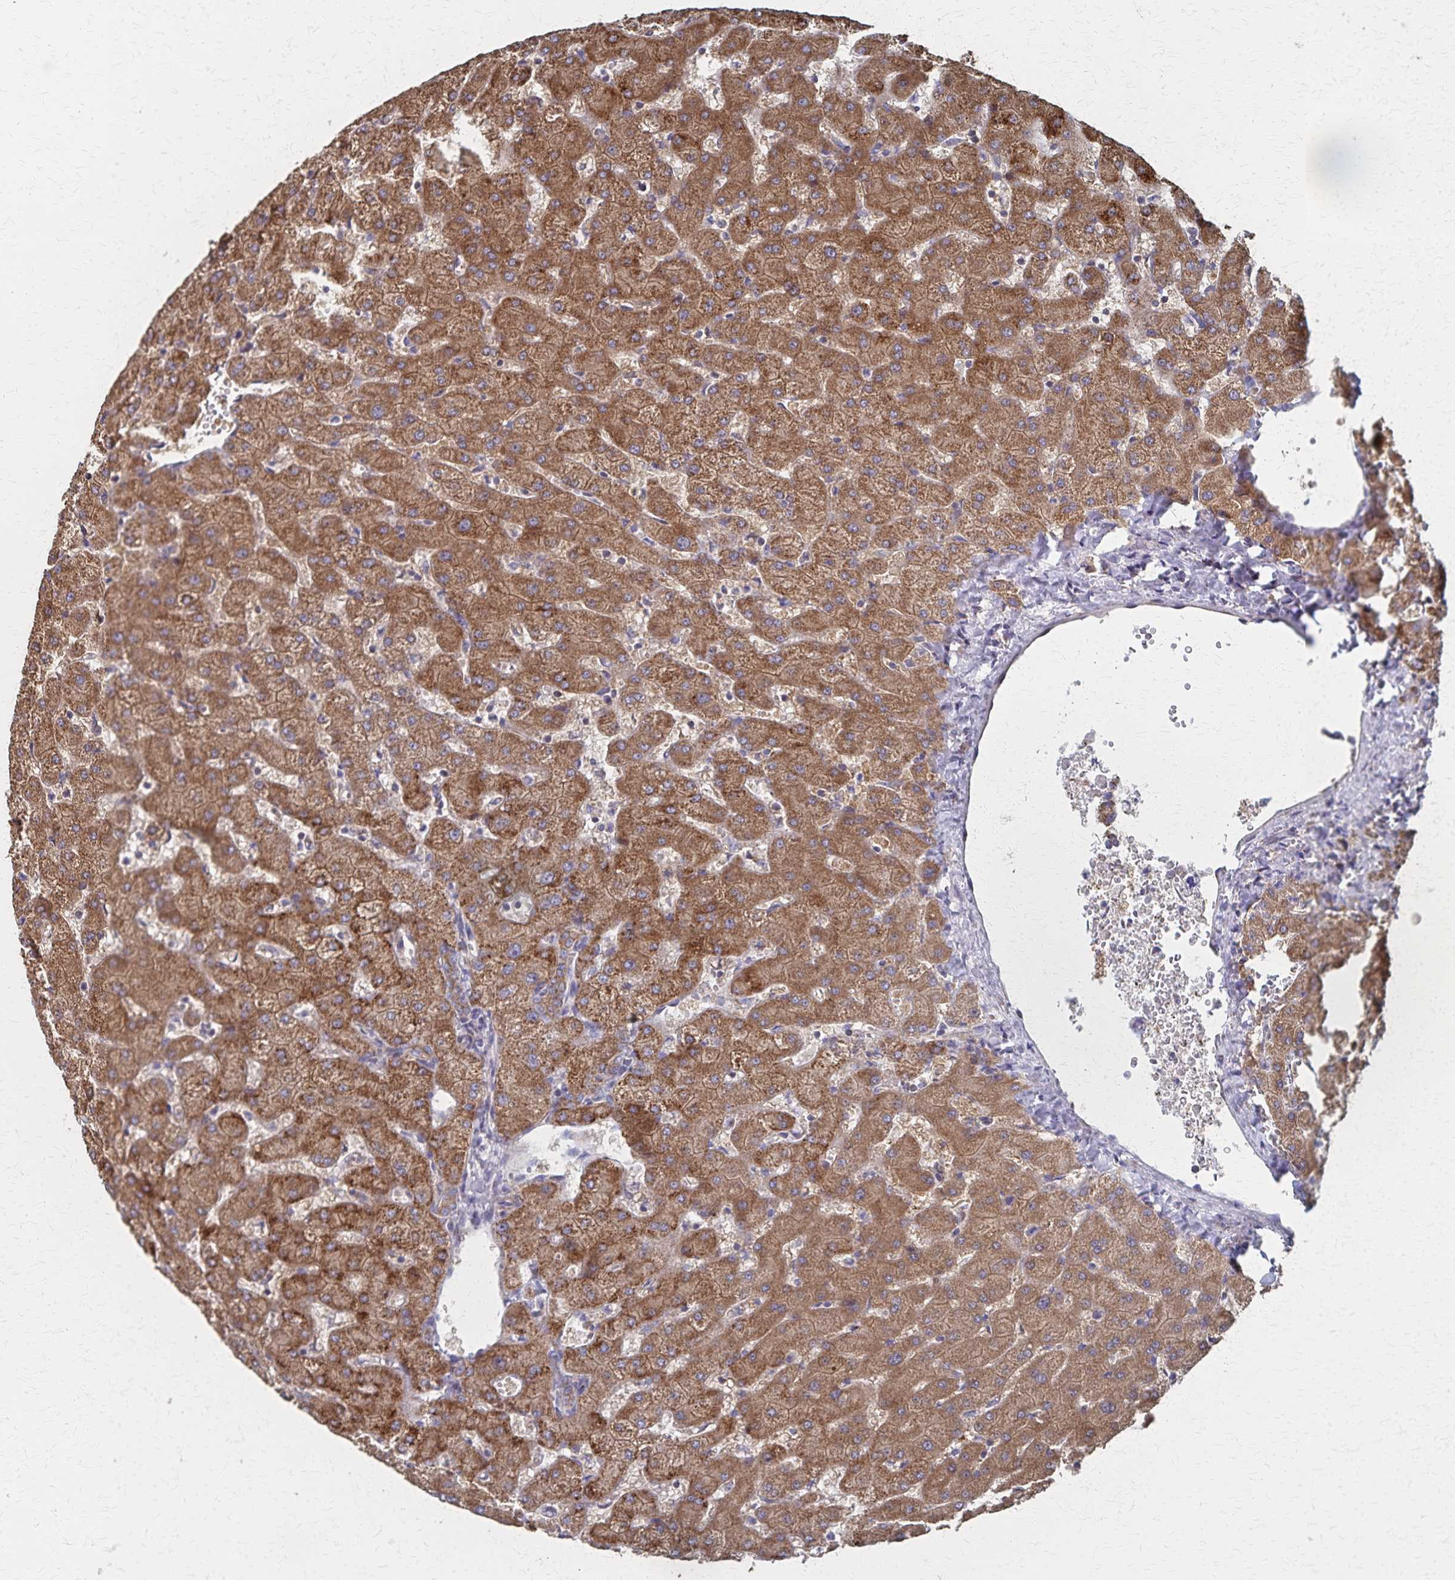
{"staining": {"intensity": "moderate", "quantity": ">75%", "location": "cytoplasmic/membranous"}, "tissue": "liver", "cell_type": "Cholangiocytes", "image_type": "normal", "snomed": [{"axis": "morphology", "description": "Normal tissue, NOS"}, {"axis": "topography", "description": "Liver"}], "caption": "Protein expression analysis of normal liver reveals moderate cytoplasmic/membranous positivity in about >75% of cholangiocytes.", "gene": "PGAP2", "patient": {"sex": "female", "age": 63}}